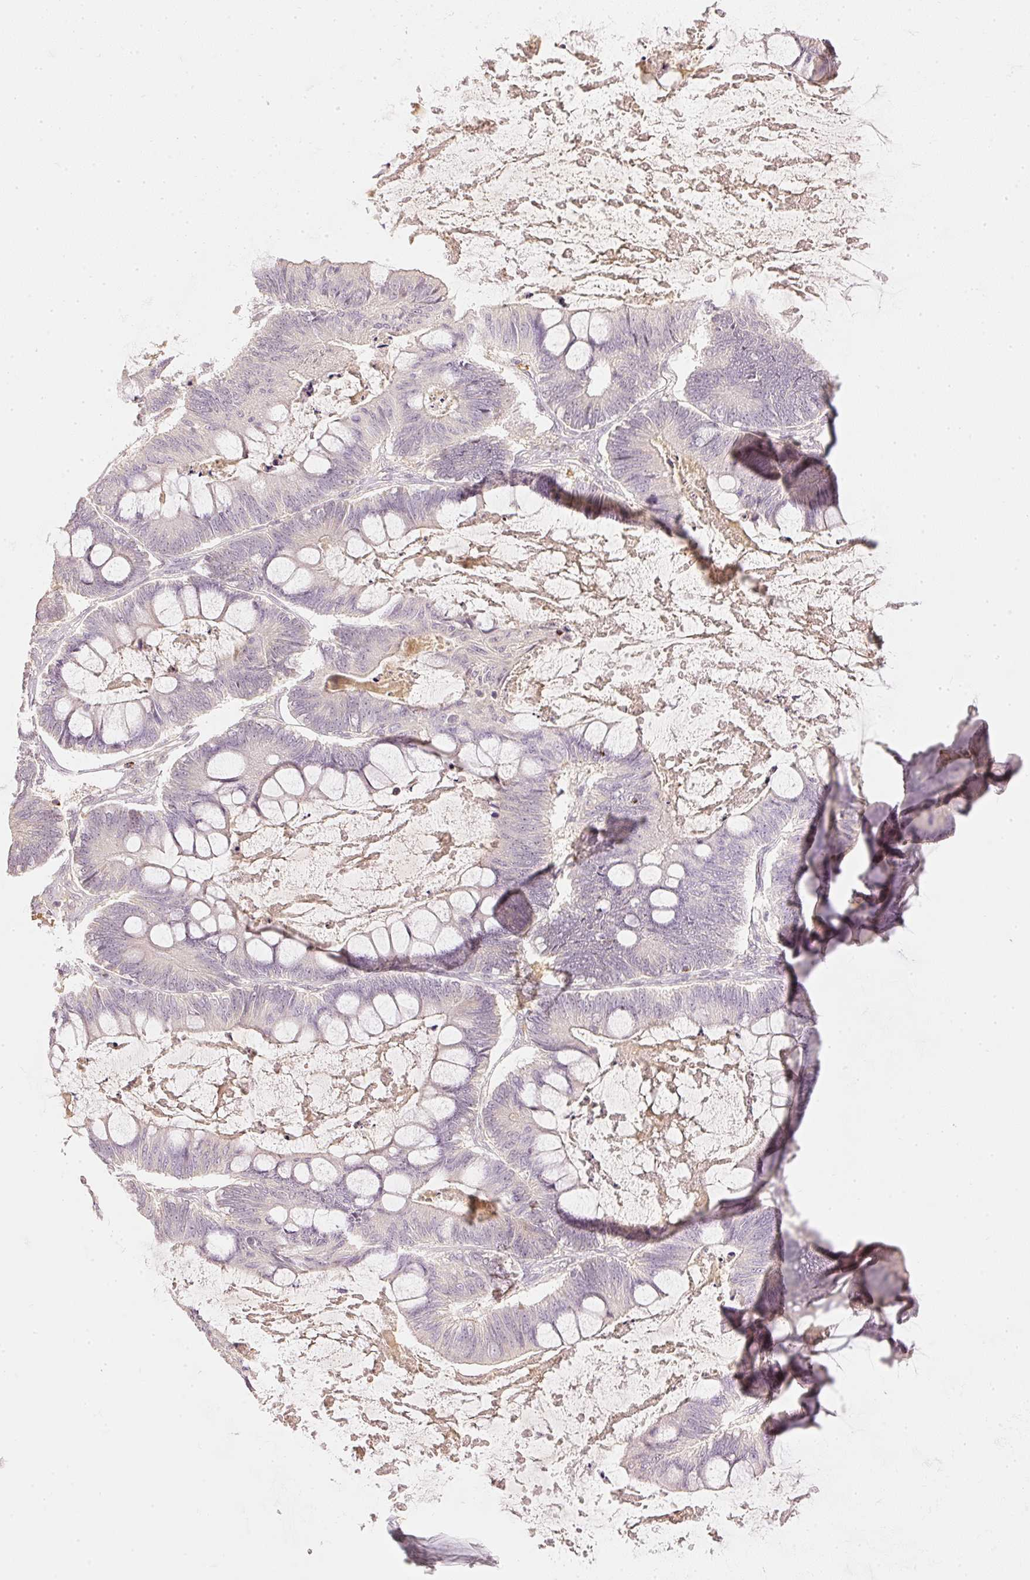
{"staining": {"intensity": "negative", "quantity": "none", "location": "none"}, "tissue": "ovarian cancer", "cell_type": "Tumor cells", "image_type": "cancer", "snomed": [{"axis": "morphology", "description": "Cystadenocarcinoma, mucinous, NOS"}, {"axis": "topography", "description": "Ovary"}], "caption": "Immunohistochemistry (IHC) micrograph of neoplastic tissue: human ovarian cancer stained with DAB (3,3'-diaminobenzidine) exhibits no significant protein expression in tumor cells.", "gene": "GZMA", "patient": {"sex": "female", "age": 61}}